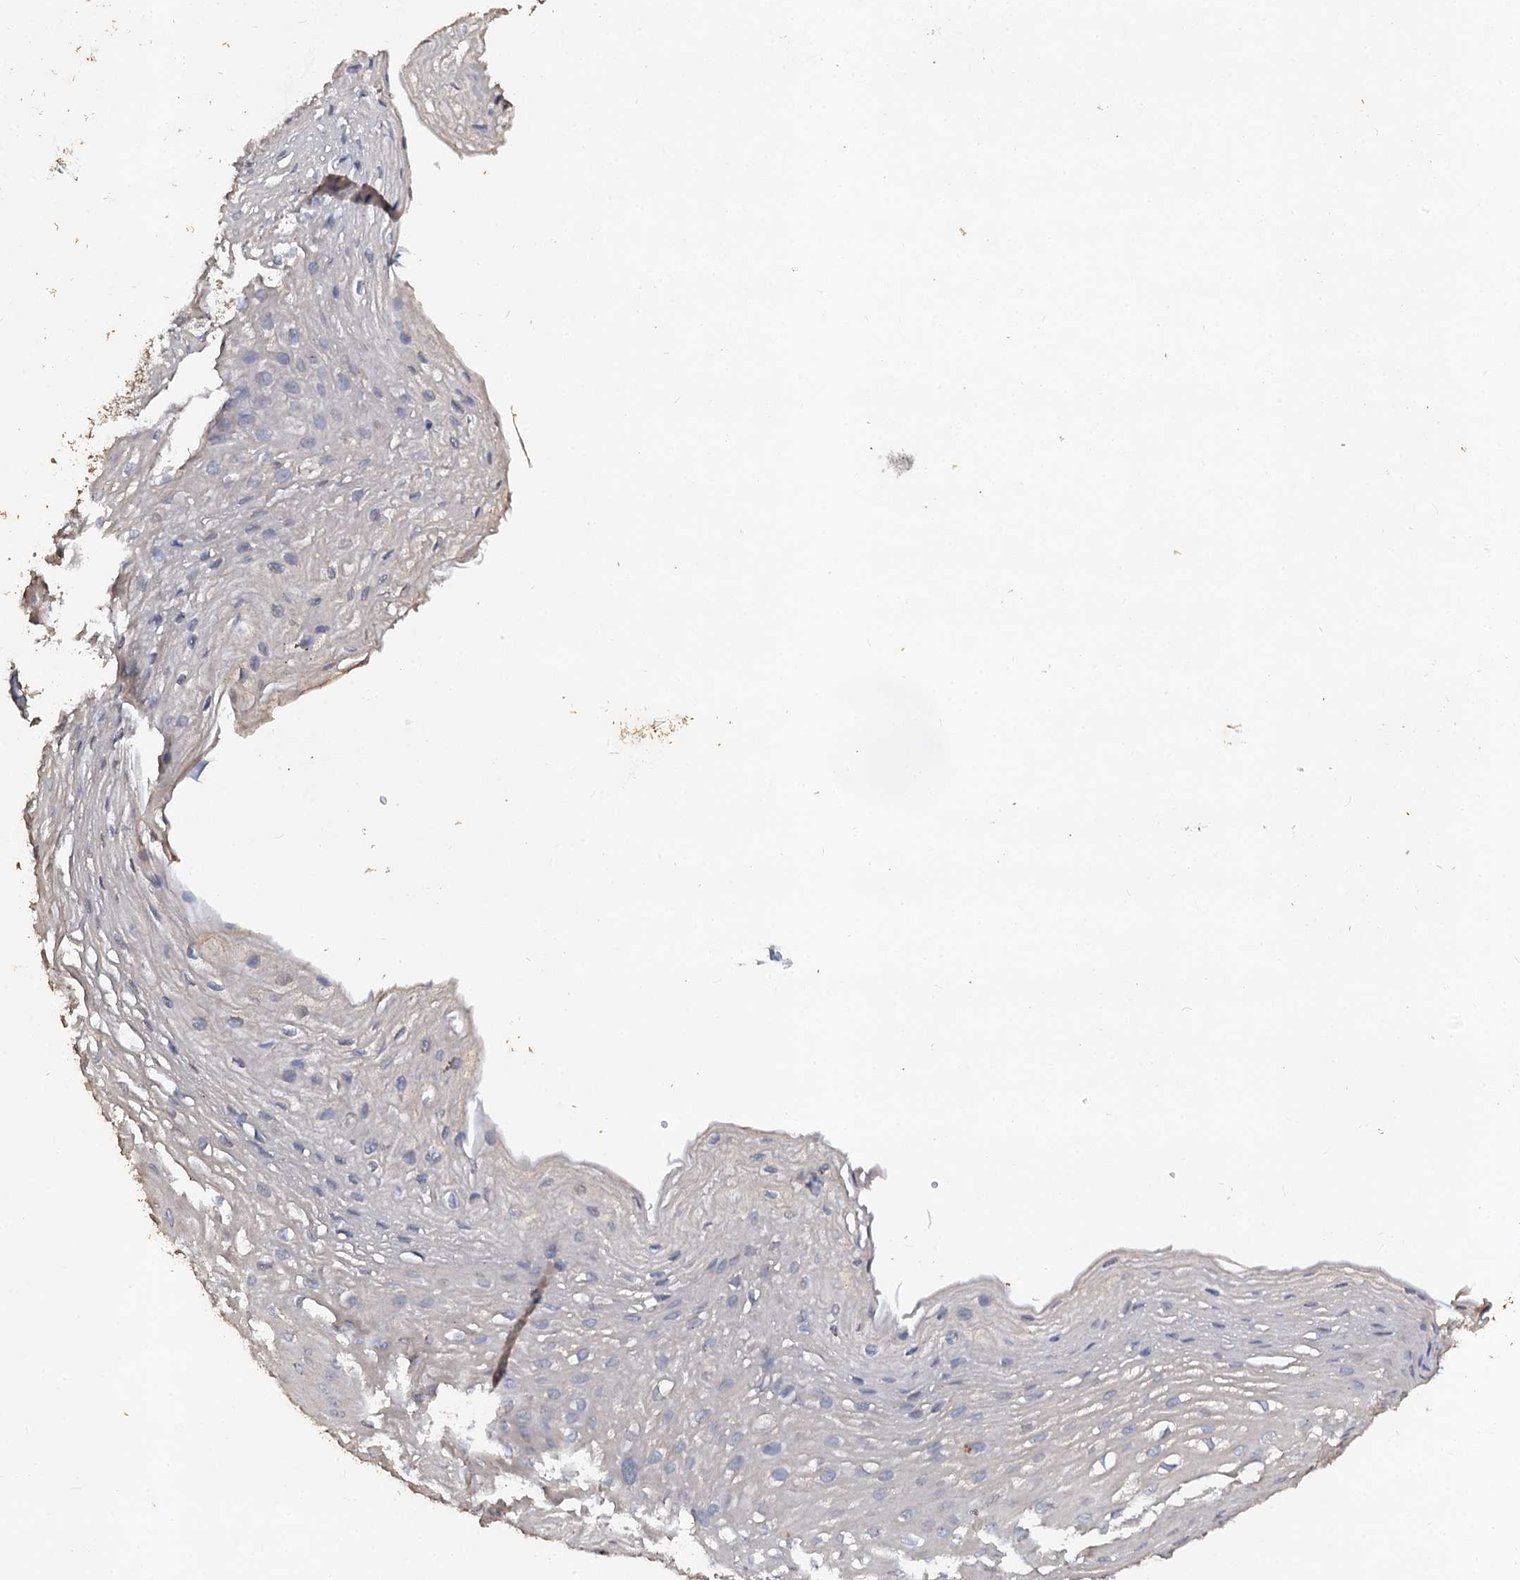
{"staining": {"intensity": "negative", "quantity": "none", "location": "none"}, "tissue": "esophagus", "cell_type": "Squamous epithelial cells", "image_type": "normal", "snomed": [{"axis": "morphology", "description": "Normal tissue, NOS"}, {"axis": "topography", "description": "Esophagus"}], "caption": "This is an IHC photomicrograph of unremarkable human esophagus. There is no positivity in squamous epithelial cells.", "gene": "VPS36", "patient": {"sex": "female", "age": 66}}